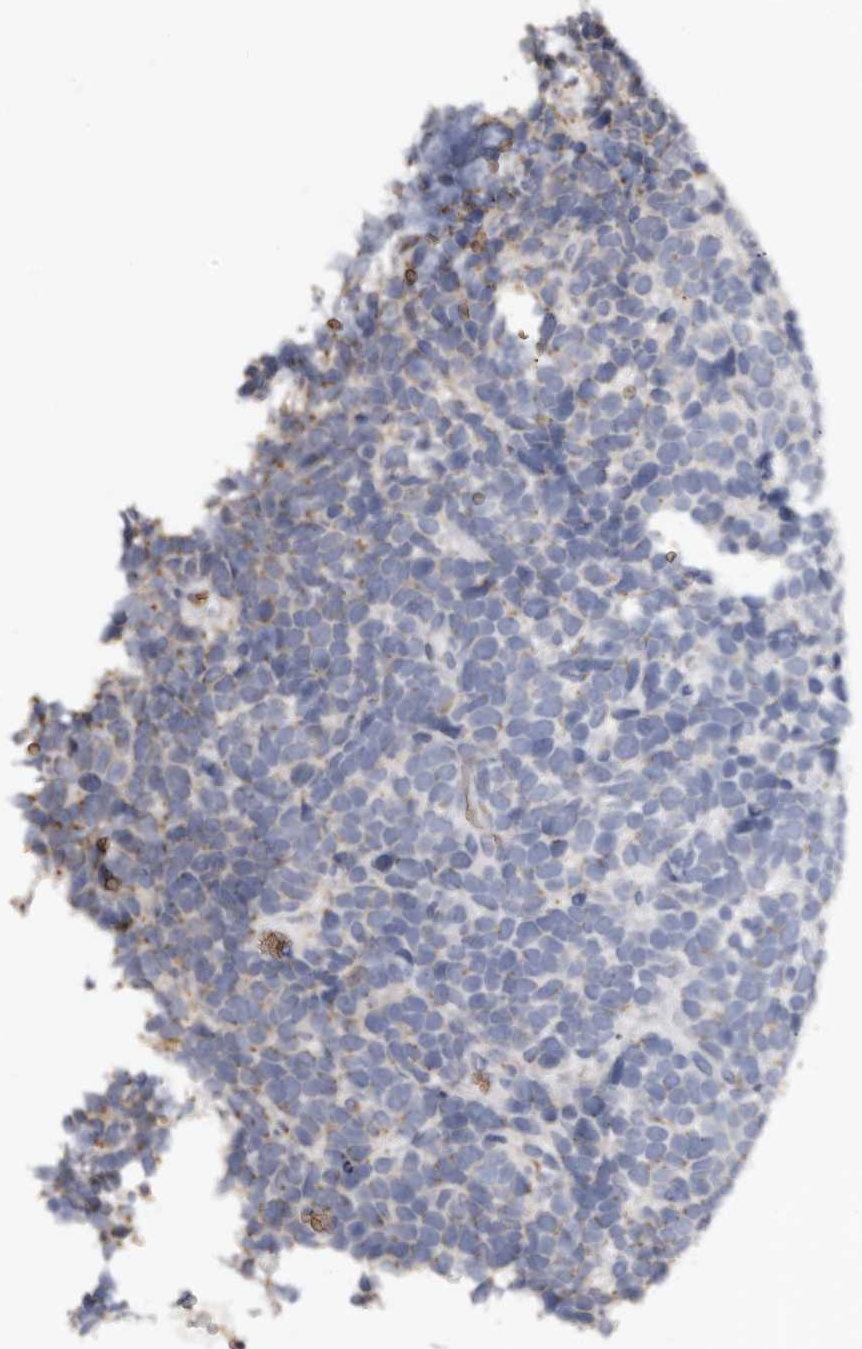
{"staining": {"intensity": "weak", "quantity": "<25%", "location": "cytoplasmic/membranous"}, "tissue": "urothelial cancer", "cell_type": "Tumor cells", "image_type": "cancer", "snomed": [{"axis": "morphology", "description": "Urothelial carcinoma, High grade"}, {"axis": "topography", "description": "Urinary bladder"}], "caption": "This is an IHC micrograph of high-grade urothelial carcinoma. There is no staining in tumor cells.", "gene": "ENTREP1", "patient": {"sex": "female", "age": 82}}